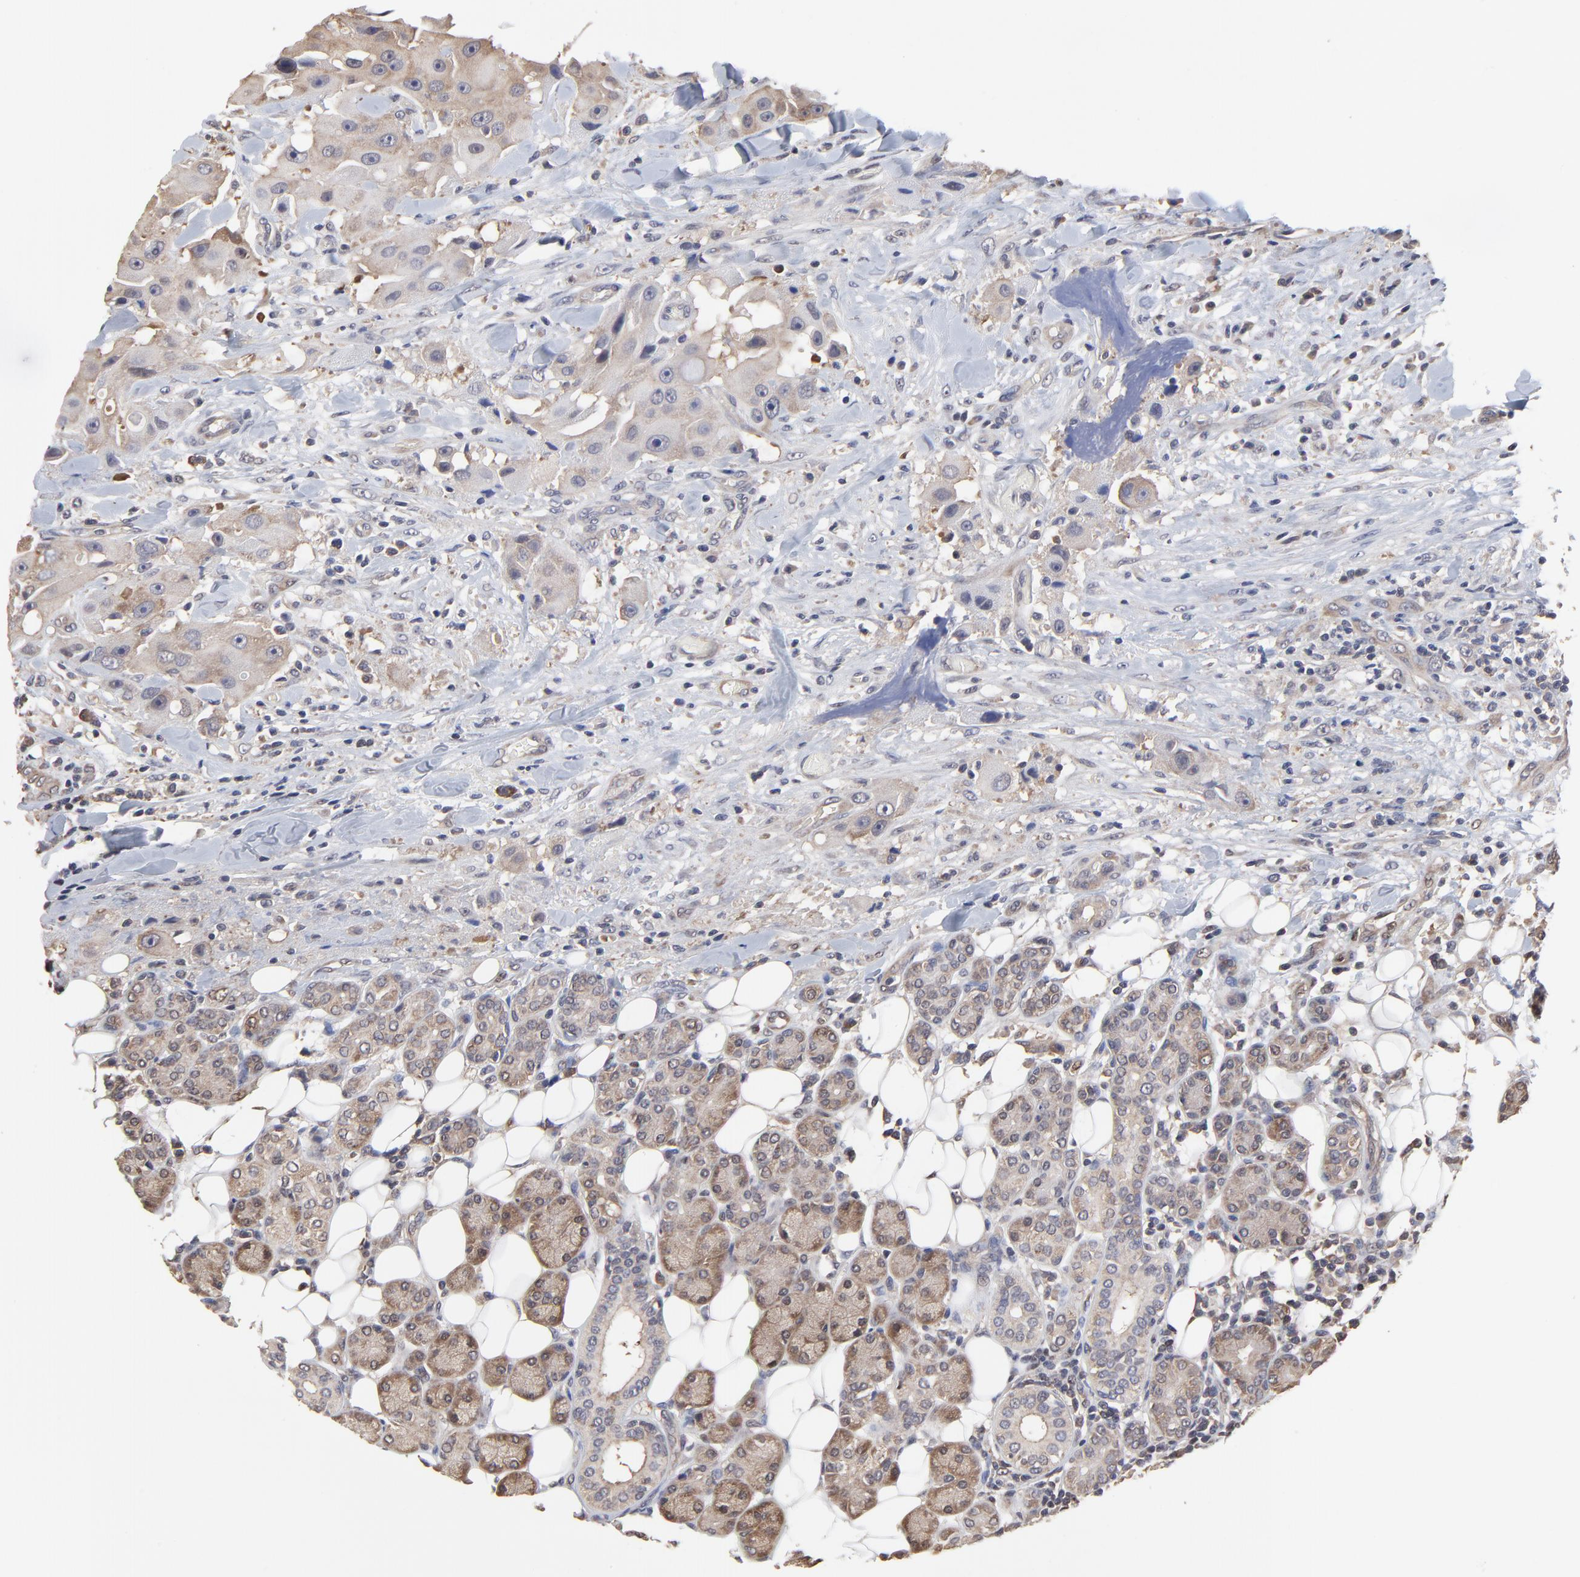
{"staining": {"intensity": "weak", "quantity": "25%-75%", "location": "cytoplasmic/membranous"}, "tissue": "head and neck cancer", "cell_type": "Tumor cells", "image_type": "cancer", "snomed": [{"axis": "morphology", "description": "Normal tissue, NOS"}, {"axis": "morphology", "description": "Adenocarcinoma, NOS"}, {"axis": "topography", "description": "Salivary gland"}, {"axis": "topography", "description": "Head-Neck"}], "caption": "A brown stain highlights weak cytoplasmic/membranous positivity of a protein in adenocarcinoma (head and neck) tumor cells.", "gene": "CCT2", "patient": {"sex": "male", "age": 80}}